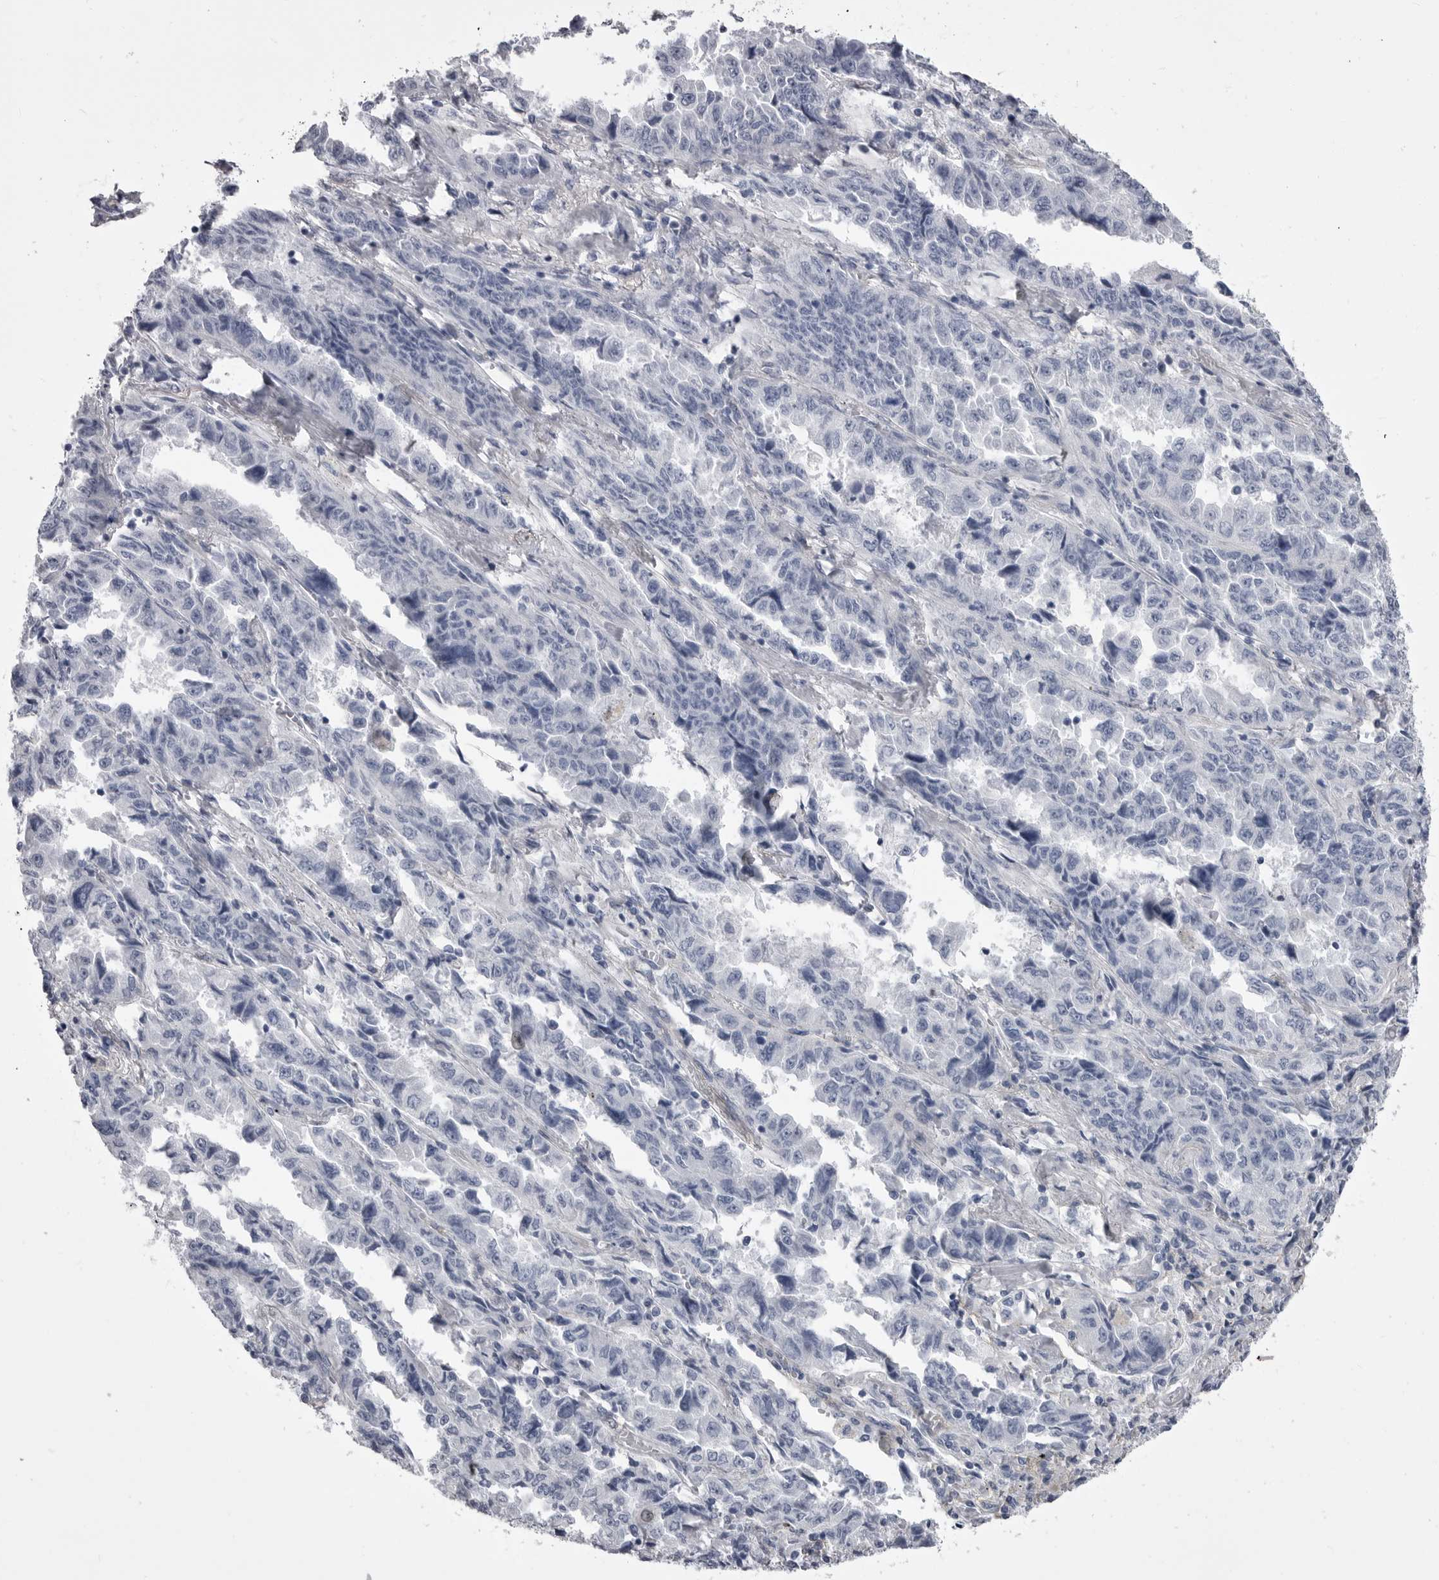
{"staining": {"intensity": "negative", "quantity": "none", "location": "none"}, "tissue": "lung cancer", "cell_type": "Tumor cells", "image_type": "cancer", "snomed": [{"axis": "morphology", "description": "Adenocarcinoma, NOS"}, {"axis": "topography", "description": "Lung"}], "caption": "Immunohistochemistry image of human adenocarcinoma (lung) stained for a protein (brown), which exhibits no expression in tumor cells. (DAB (3,3'-diaminobenzidine) immunohistochemistry (IHC), high magnification).", "gene": "ANK2", "patient": {"sex": "female", "age": 51}}